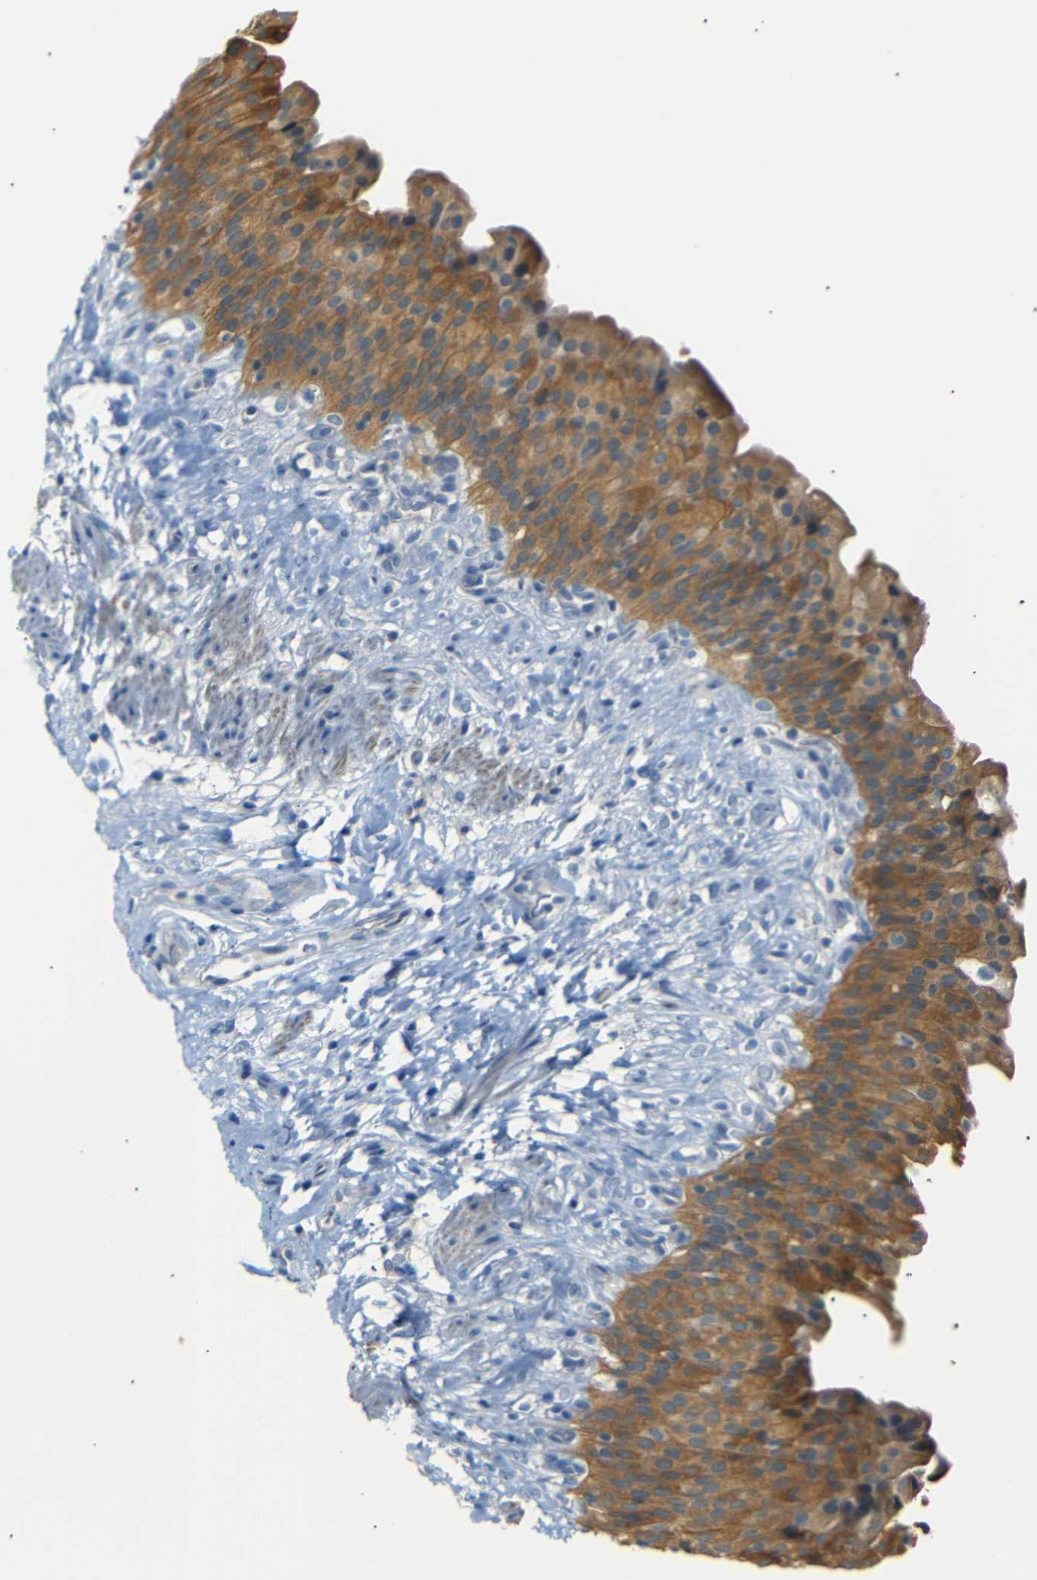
{"staining": {"intensity": "moderate", "quantity": ">75%", "location": "cytoplasmic/membranous"}, "tissue": "urinary bladder", "cell_type": "Urothelial cells", "image_type": "normal", "snomed": [{"axis": "morphology", "description": "Normal tissue, NOS"}, {"axis": "topography", "description": "Urinary bladder"}], "caption": "Immunohistochemistry of unremarkable urinary bladder exhibits medium levels of moderate cytoplasmic/membranous expression in approximately >75% of urothelial cells. (Brightfield microscopy of DAB IHC at high magnification).", "gene": "SFN", "patient": {"sex": "female", "age": 79}}